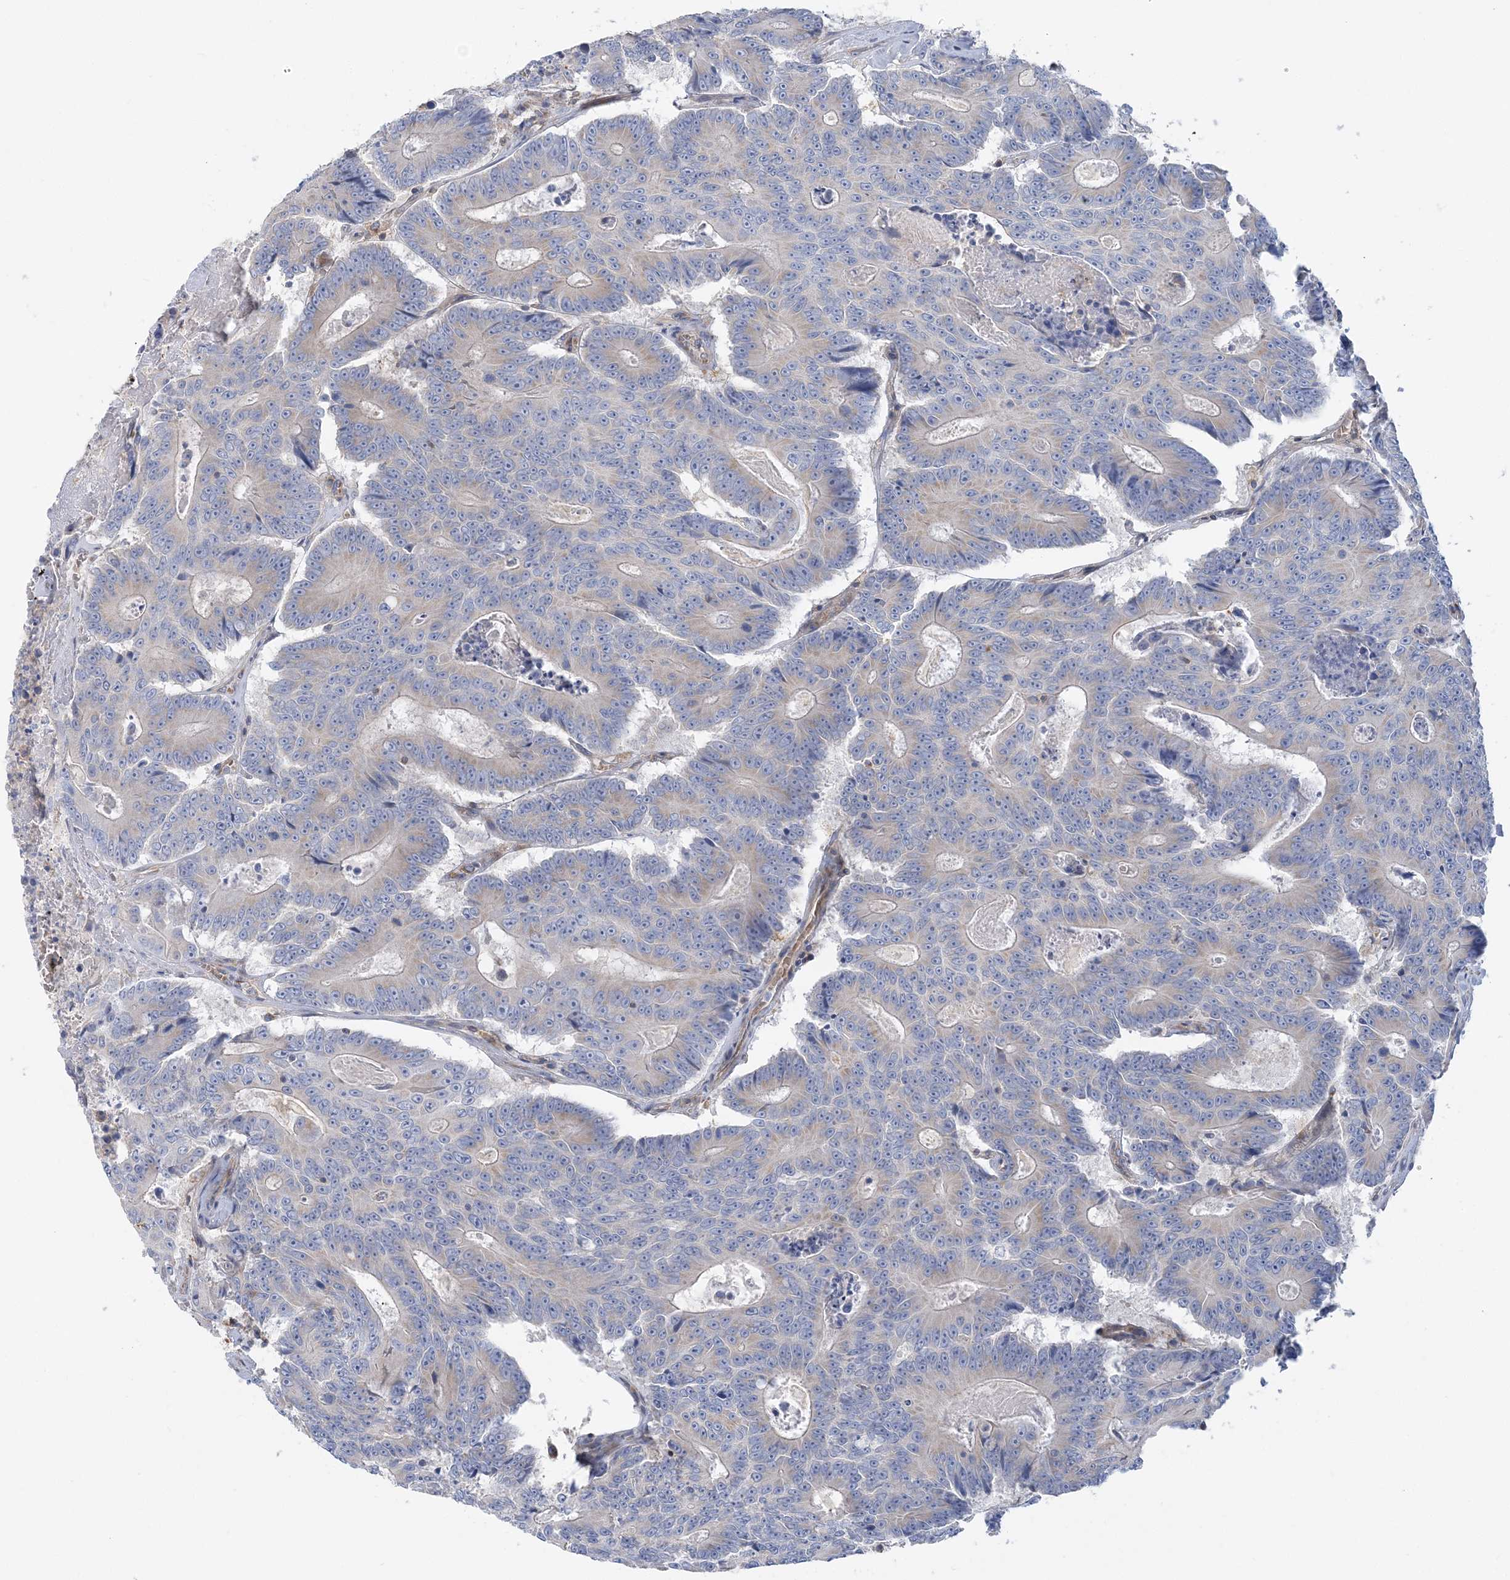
{"staining": {"intensity": "negative", "quantity": "none", "location": "none"}, "tissue": "colorectal cancer", "cell_type": "Tumor cells", "image_type": "cancer", "snomed": [{"axis": "morphology", "description": "Adenocarcinoma, NOS"}, {"axis": "topography", "description": "Colon"}], "caption": "High magnification brightfield microscopy of colorectal adenocarcinoma stained with DAB (3,3'-diaminobenzidine) (brown) and counterstained with hematoxylin (blue): tumor cells show no significant positivity. The staining was performed using DAB (3,3'-diaminobenzidine) to visualize the protein expression in brown, while the nuclei were stained in blue with hematoxylin (Magnification: 20x).", "gene": "FAM114A2", "patient": {"sex": "male", "age": 83}}